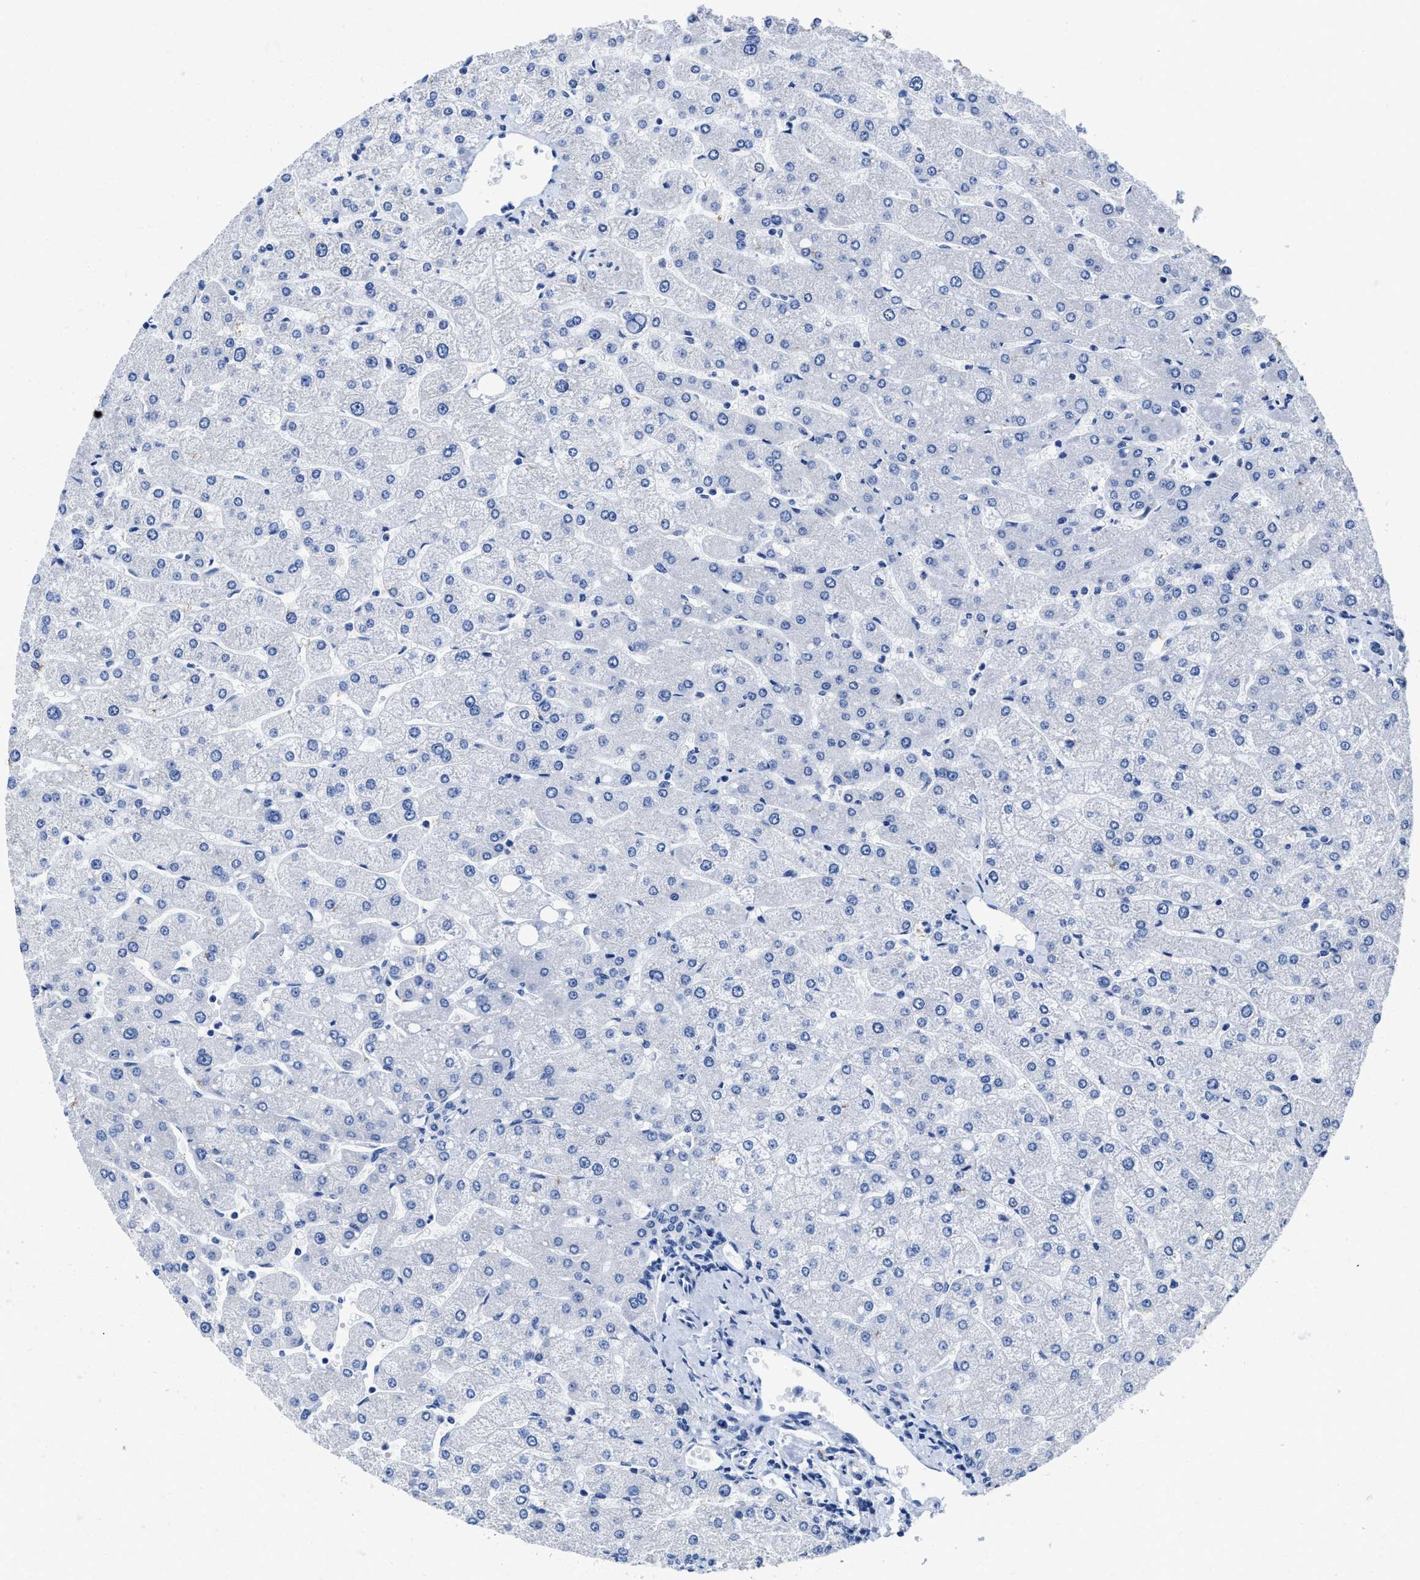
{"staining": {"intensity": "negative", "quantity": "none", "location": "none"}, "tissue": "liver", "cell_type": "Cholangiocytes", "image_type": "normal", "snomed": [{"axis": "morphology", "description": "Normal tissue, NOS"}, {"axis": "topography", "description": "Liver"}], "caption": "There is no significant expression in cholangiocytes of liver. Nuclei are stained in blue.", "gene": "HOOK1", "patient": {"sex": "male", "age": 55}}